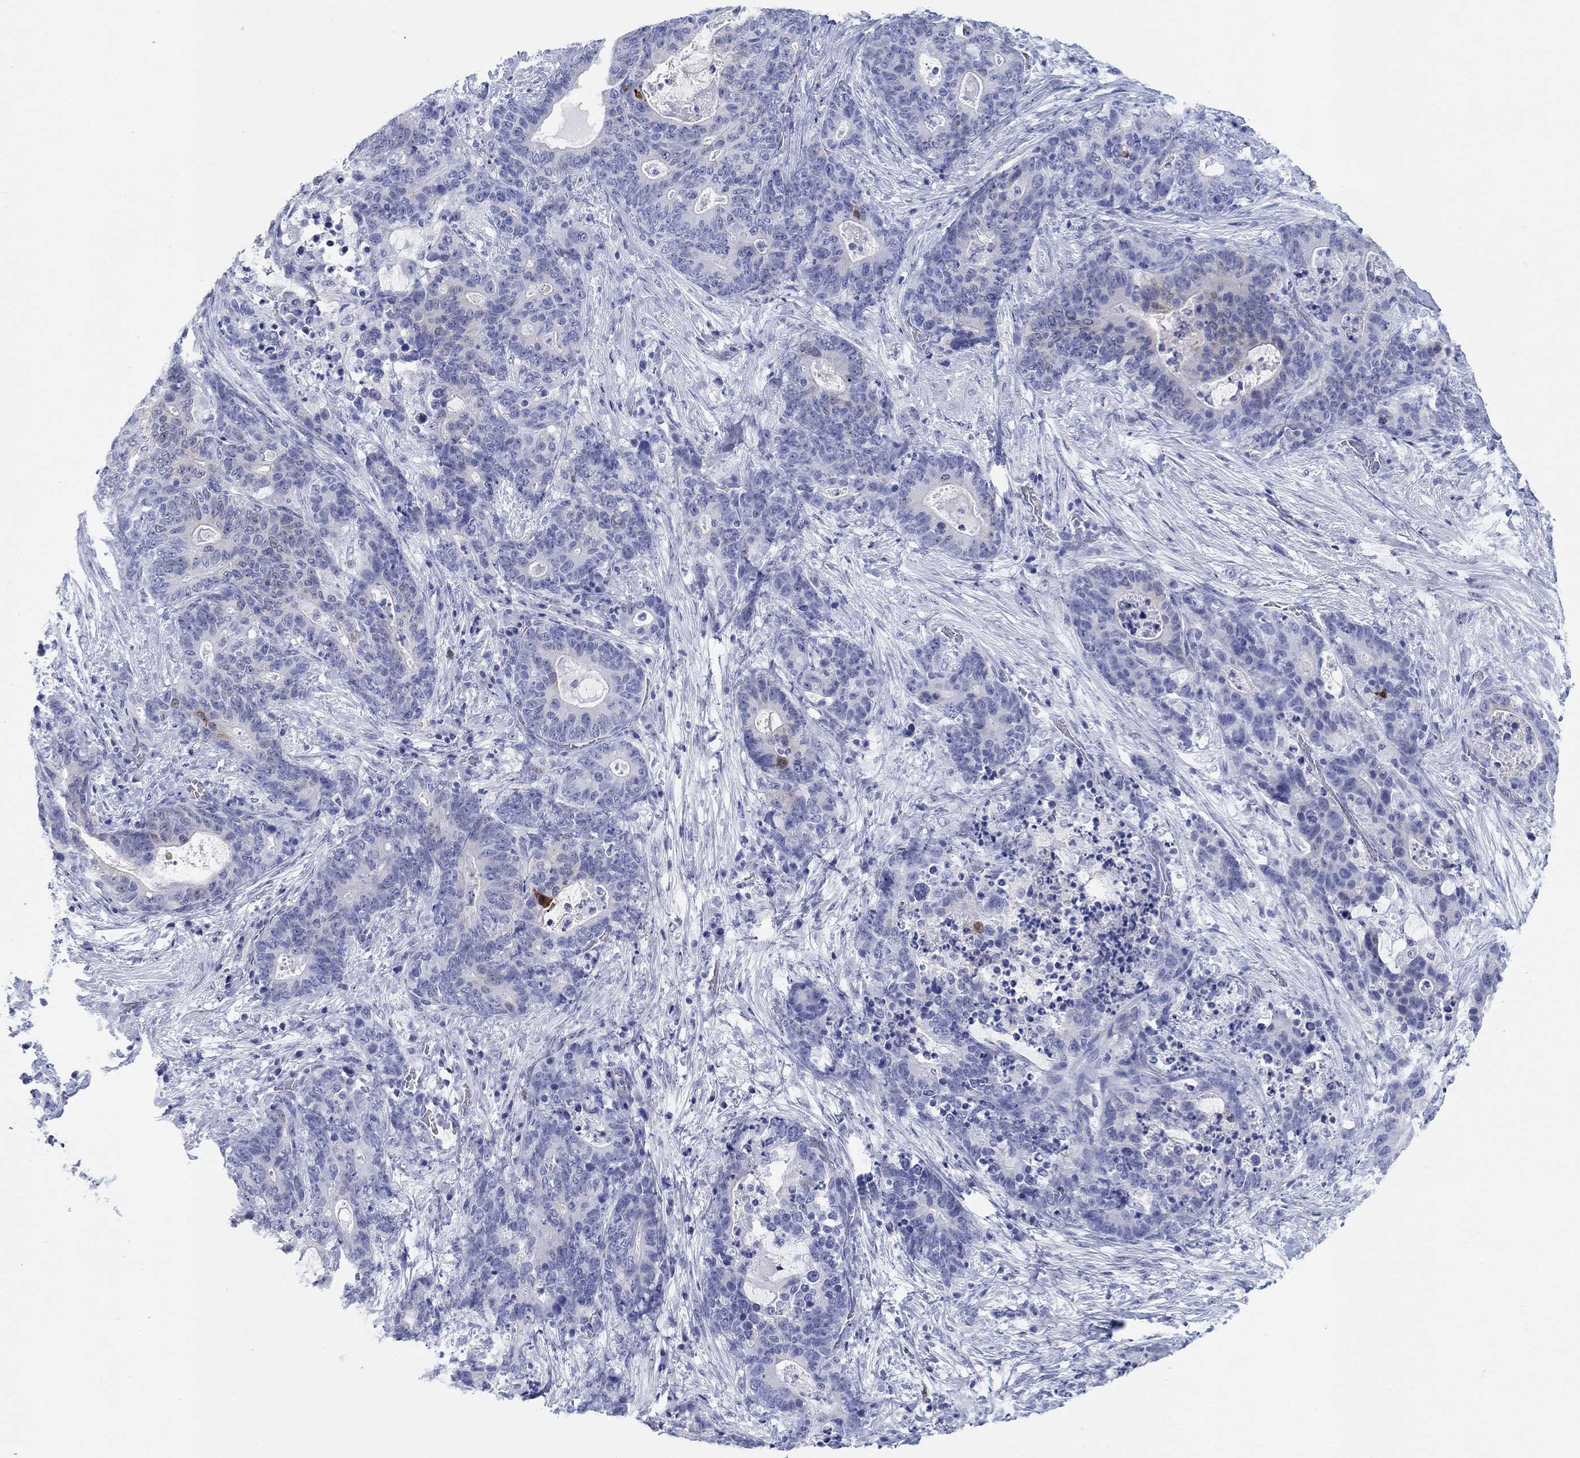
{"staining": {"intensity": "negative", "quantity": "none", "location": "none"}, "tissue": "stomach cancer", "cell_type": "Tumor cells", "image_type": "cancer", "snomed": [{"axis": "morphology", "description": "Normal tissue, NOS"}, {"axis": "morphology", "description": "Adenocarcinoma, NOS"}, {"axis": "topography", "description": "Stomach"}], "caption": "Immunohistochemical staining of stomach adenocarcinoma displays no significant staining in tumor cells.", "gene": "AKR1C2", "patient": {"sex": "female", "age": 64}}